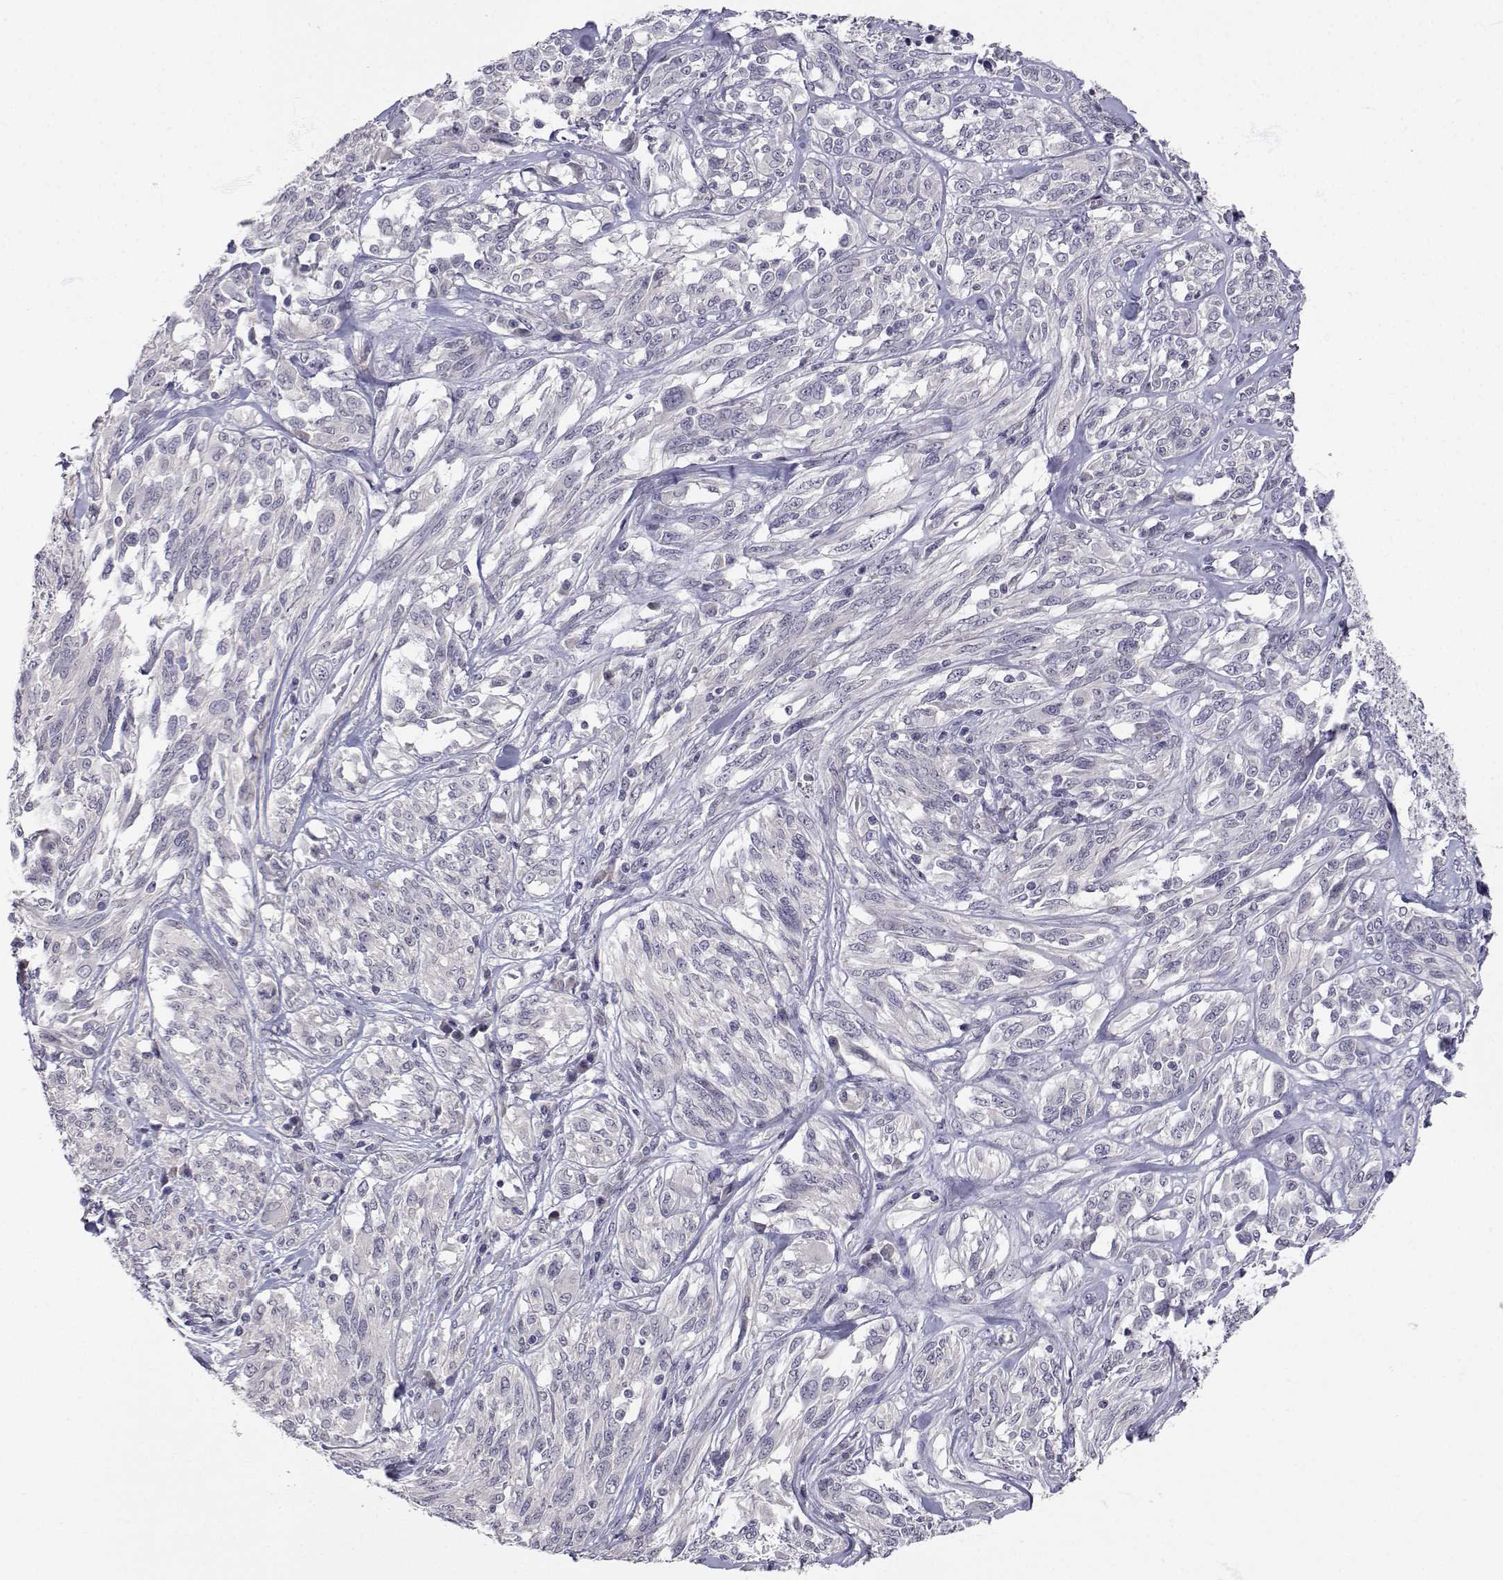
{"staining": {"intensity": "negative", "quantity": "none", "location": "none"}, "tissue": "melanoma", "cell_type": "Tumor cells", "image_type": "cancer", "snomed": [{"axis": "morphology", "description": "Malignant melanoma, NOS"}, {"axis": "topography", "description": "Skin"}], "caption": "An image of malignant melanoma stained for a protein displays no brown staining in tumor cells.", "gene": "SLC6A3", "patient": {"sex": "female", "age": 91}}